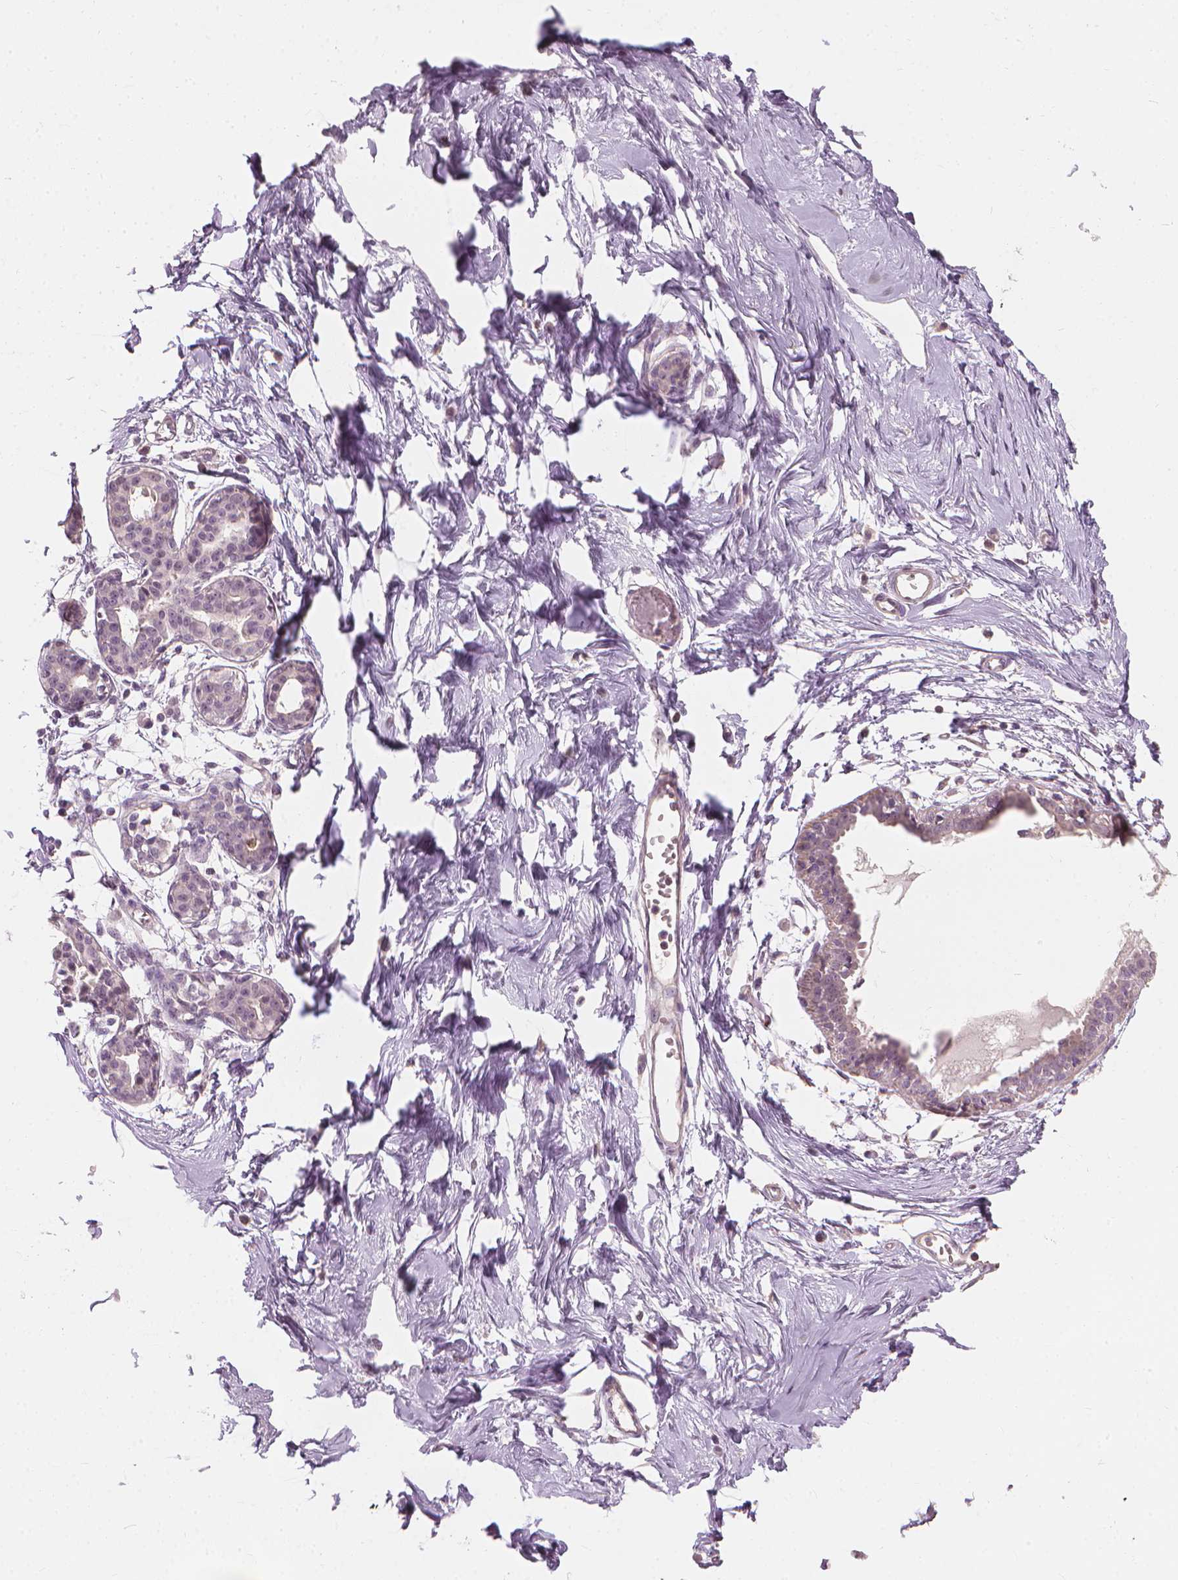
{"staining": {"intensity": "negative", "quantity": "none", "location": "none"}, "tissue": "breast", "cell_type": "Adipocytes", "image_type": "normal", "snomed": [{"axis": "morphology", "description": "Normal tissue, NOS"}, {"axis": "topography", "description": "Breast"}], "caption": "Protein analysis of benign breast reveals no significant expression in adipocytes. (IHC, brightfield microscopy, high magnification).", "gene": "SAXO2", "patient": {"sex": "female", "age": 45}}